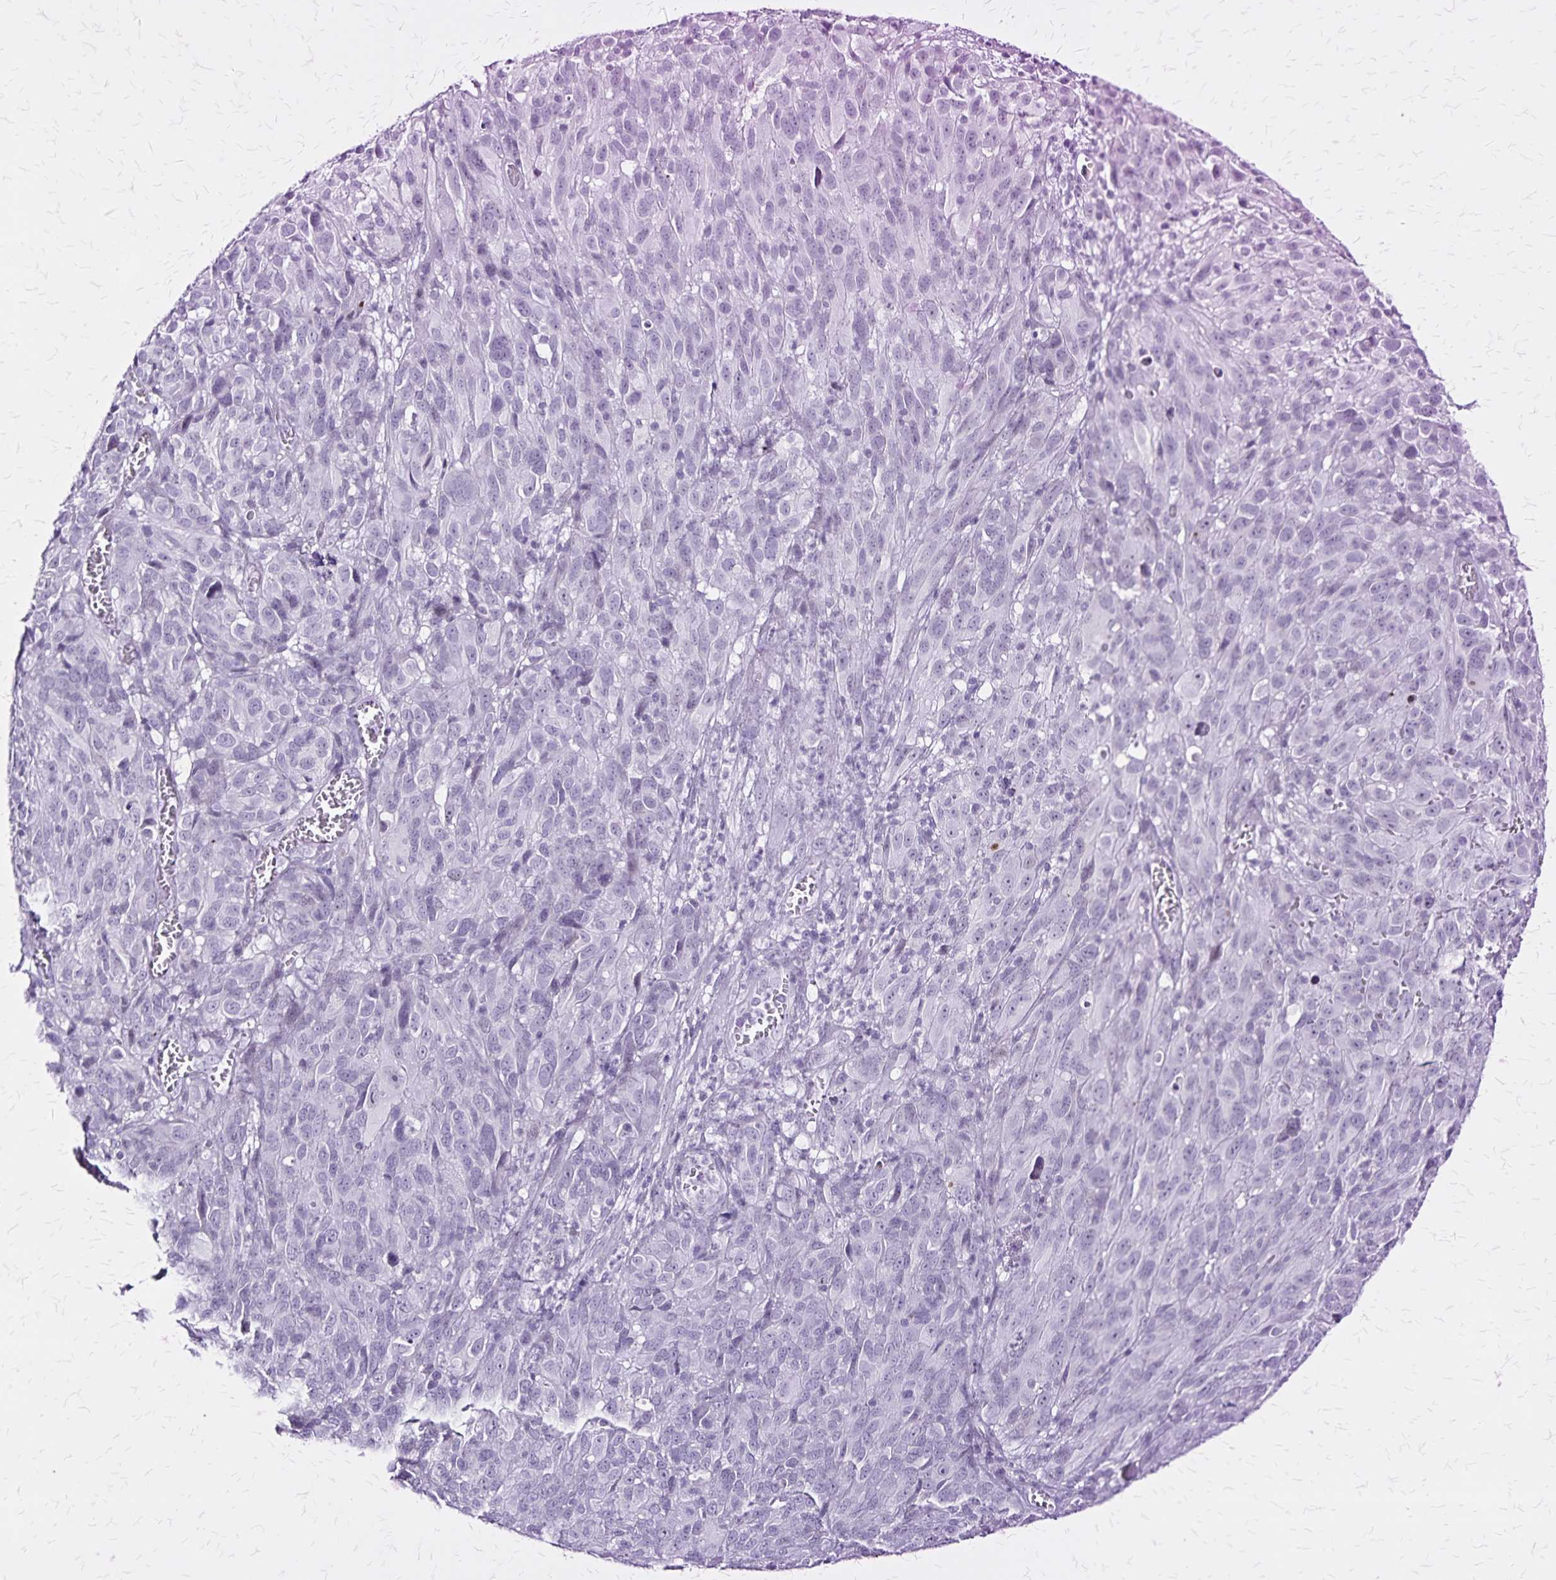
{"staining": {"intensity": "negative", "quantity": "none", "location": "none"}, "tissue": "melanoma", "cell_type": "Tumor cells", "image_type": "cancer", "snomed": [{"axis": "morphology", "description": "Malignant melanoma, NOS"}, {"axis": "topography", "description": "Skin"}], "caption": "There is no significant positivity in tumor cells of melanoma.", "gene": "KRT2", "patient": {"sex": "male", "age": 51}}